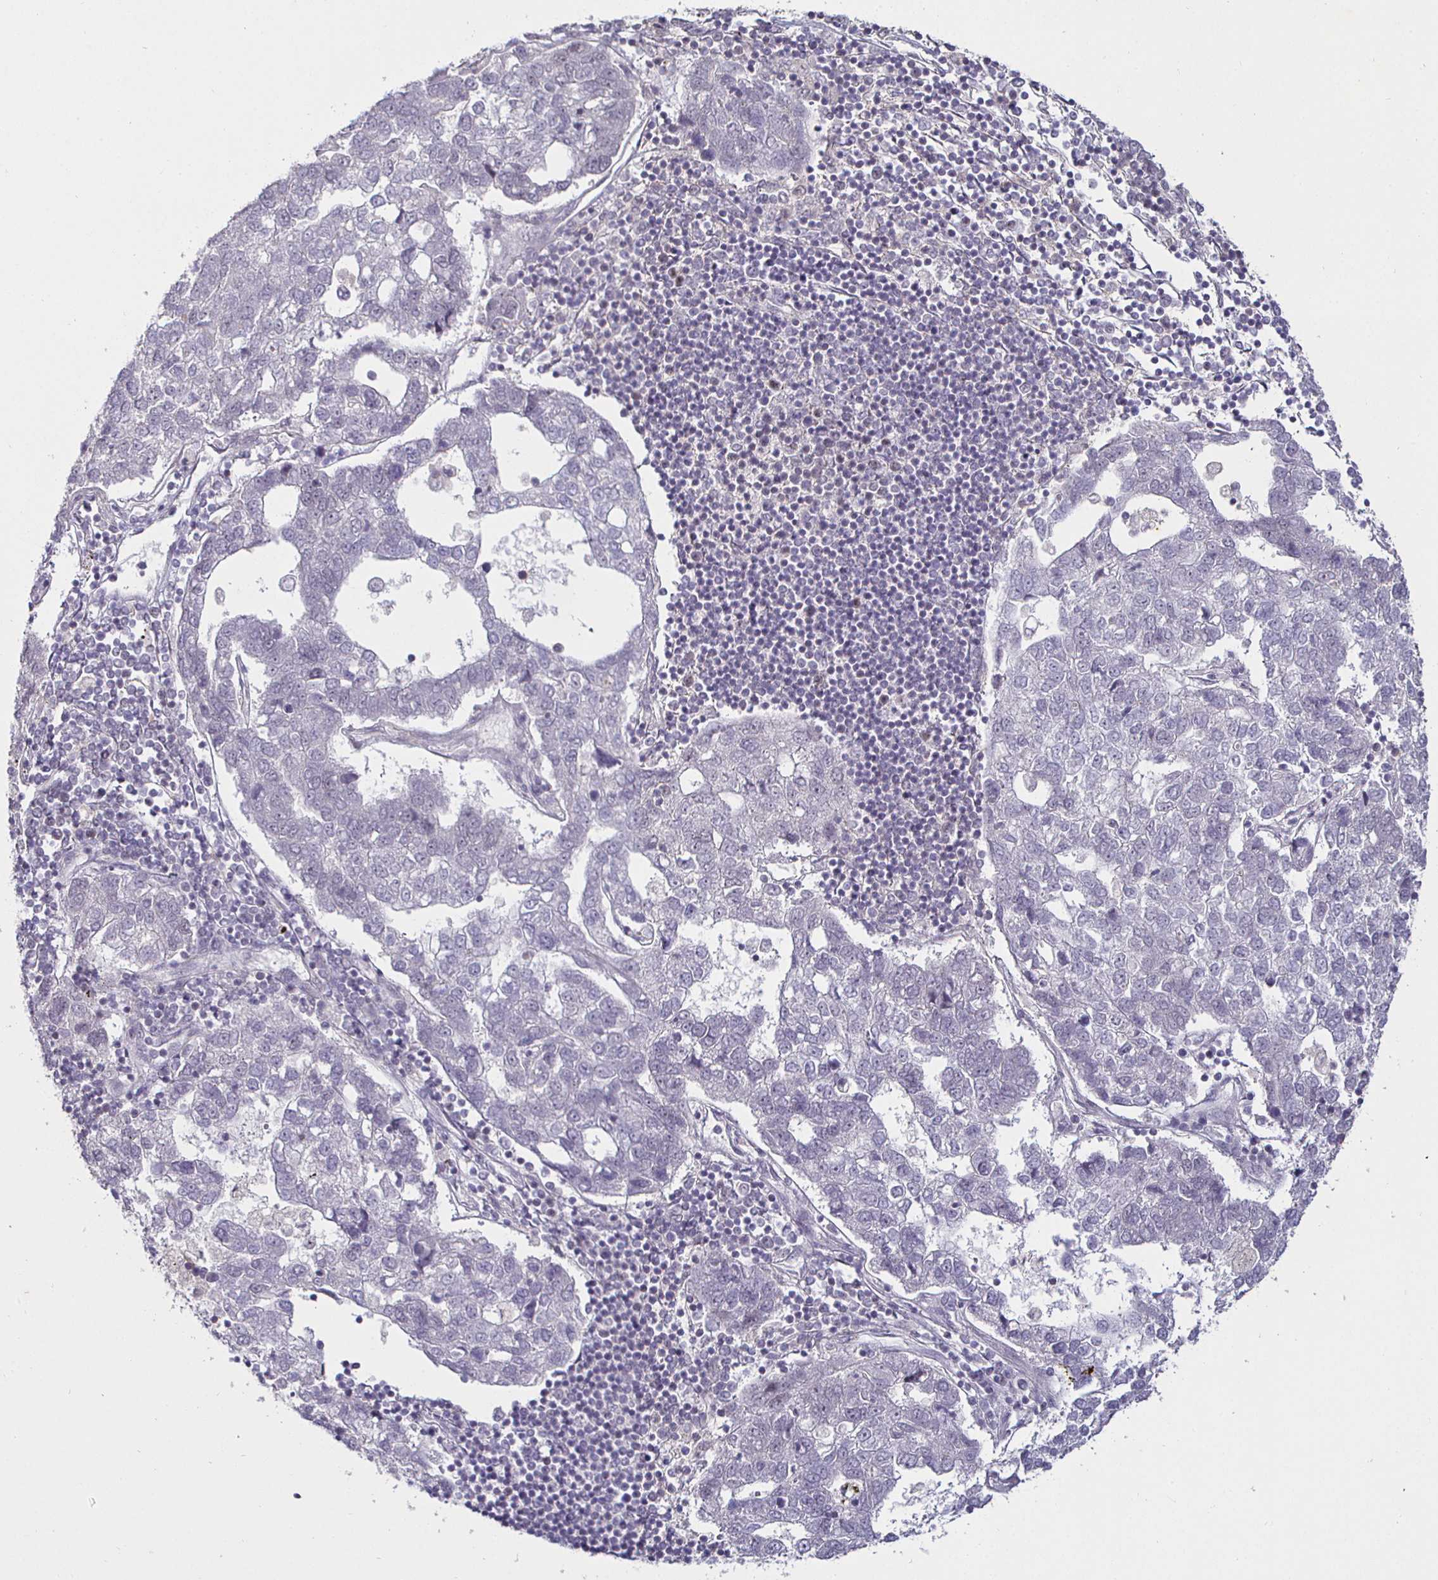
{"staining": {"intensity": "negative", "quantity": "none", "location": "none"}, "tissue": "pancreatic cancer", "cell_type": "Tumor cells", "image_type": "cancer", "snomed": [{"axis": "morphology", "description": "Adenocarcinoma, NOS"}, {"axis": "topography", "description": "Pancreas"}], "caption": "Immunohistochemistry histopathology image of human pancreatic cancer stained for a protein (brown), which shows no positivity in tumor cells. The staining was performed using DAB (3,3'-diaminobenzidine) to visualize the protein expression in brown, while the nuclei were stained in blue with hematoxylin (Magnification: 20x).", "gene": "MLH1", "patient": {"sex": "female", "age": 61}}